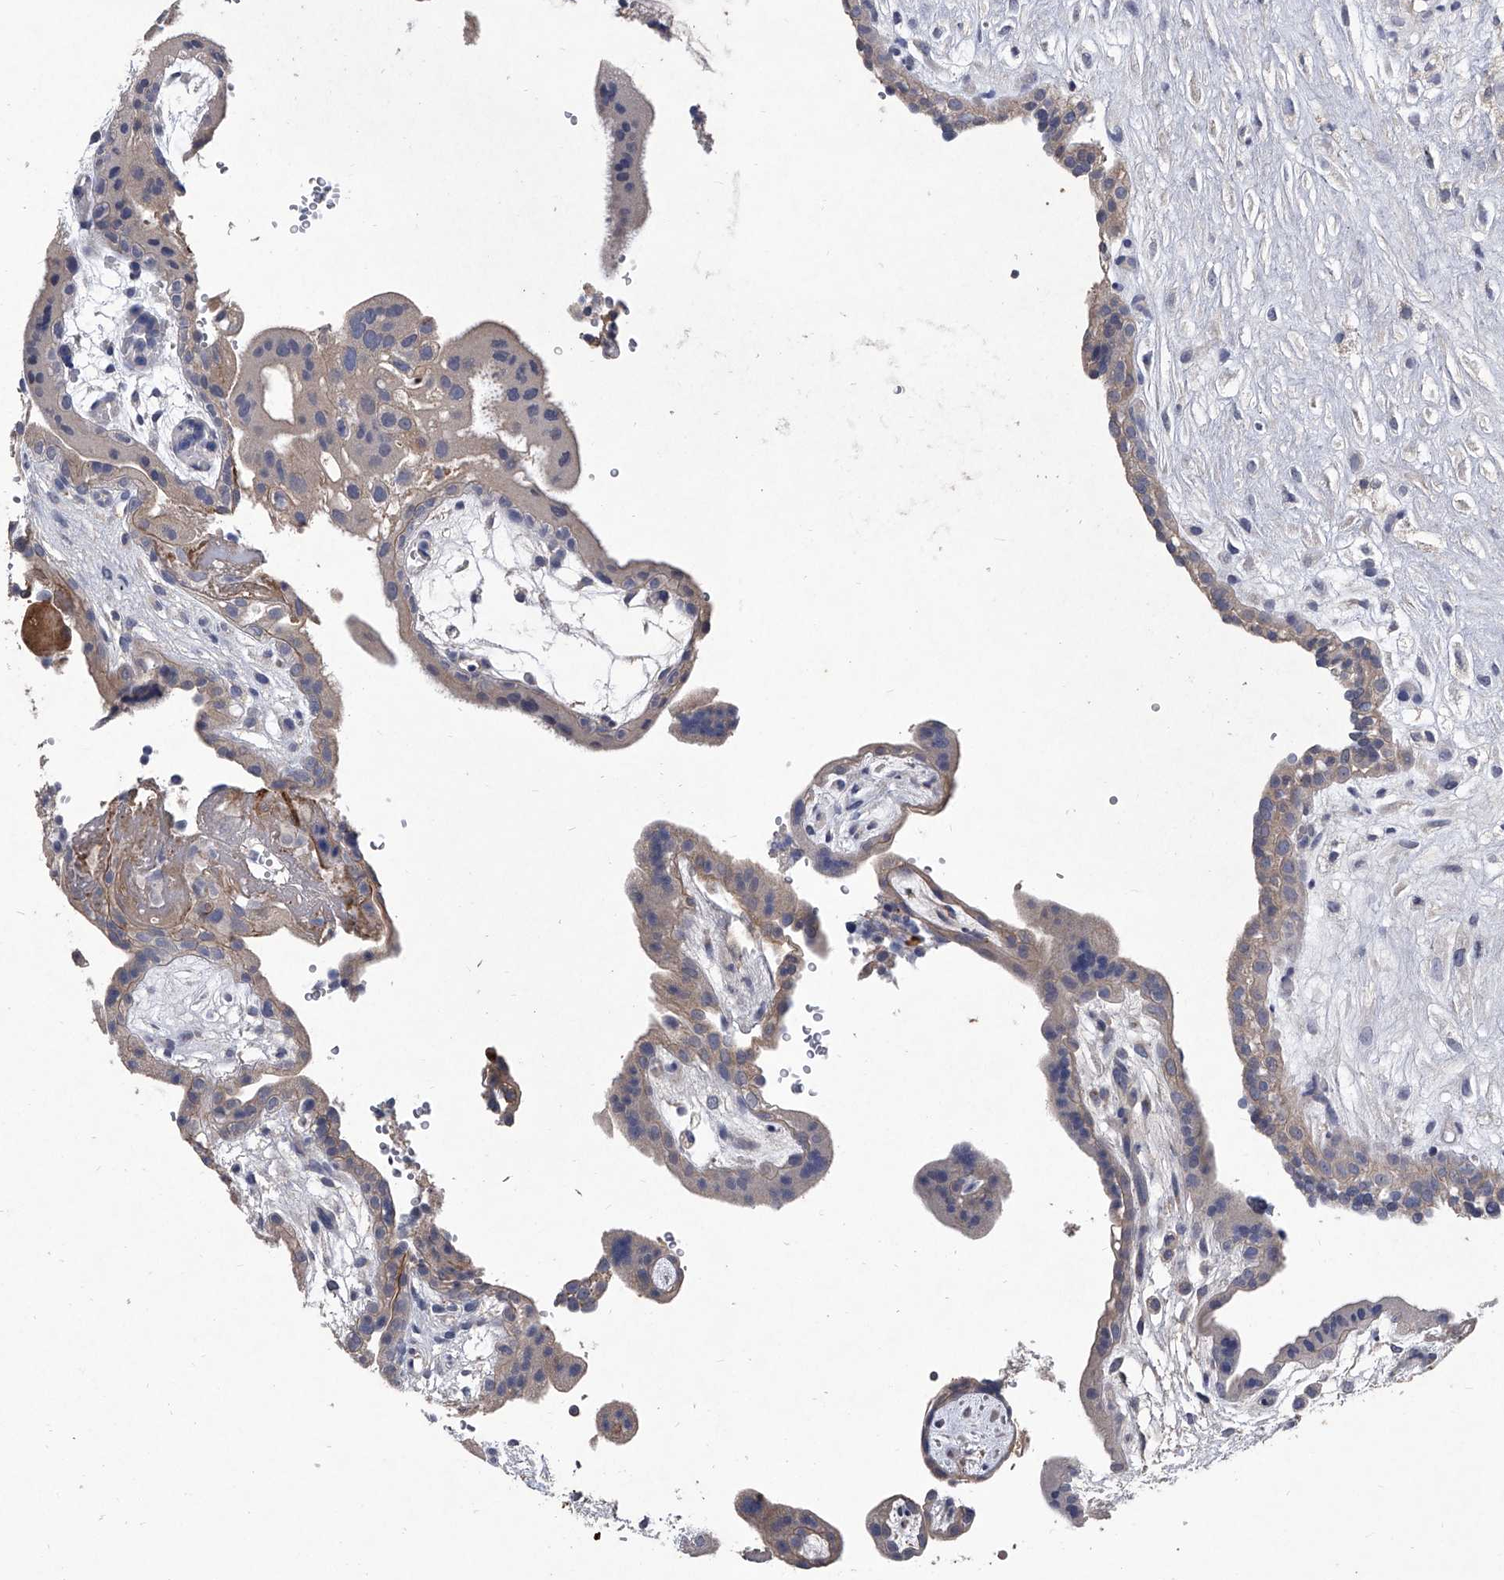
{"staining": {"intensity": "negative", "quantity": "none", "location": "none"}, "tissue": "placenta", "cell_type": "Decidual cells", "image_type": "normal", "snomed": [{"axis": "morphology", "description": "Normal tissue, NOS"}, {"axis": "topography", "description": "Placenta"}], "caption": "The immunohistochemistry image has no significant positivity in decidual cells of placenta. (DAB (3,3'-diaminobenzidine) immunohistochemistry, high magnification).", "gene": "C5", "patient": {"sex": "female", "age": 18}}